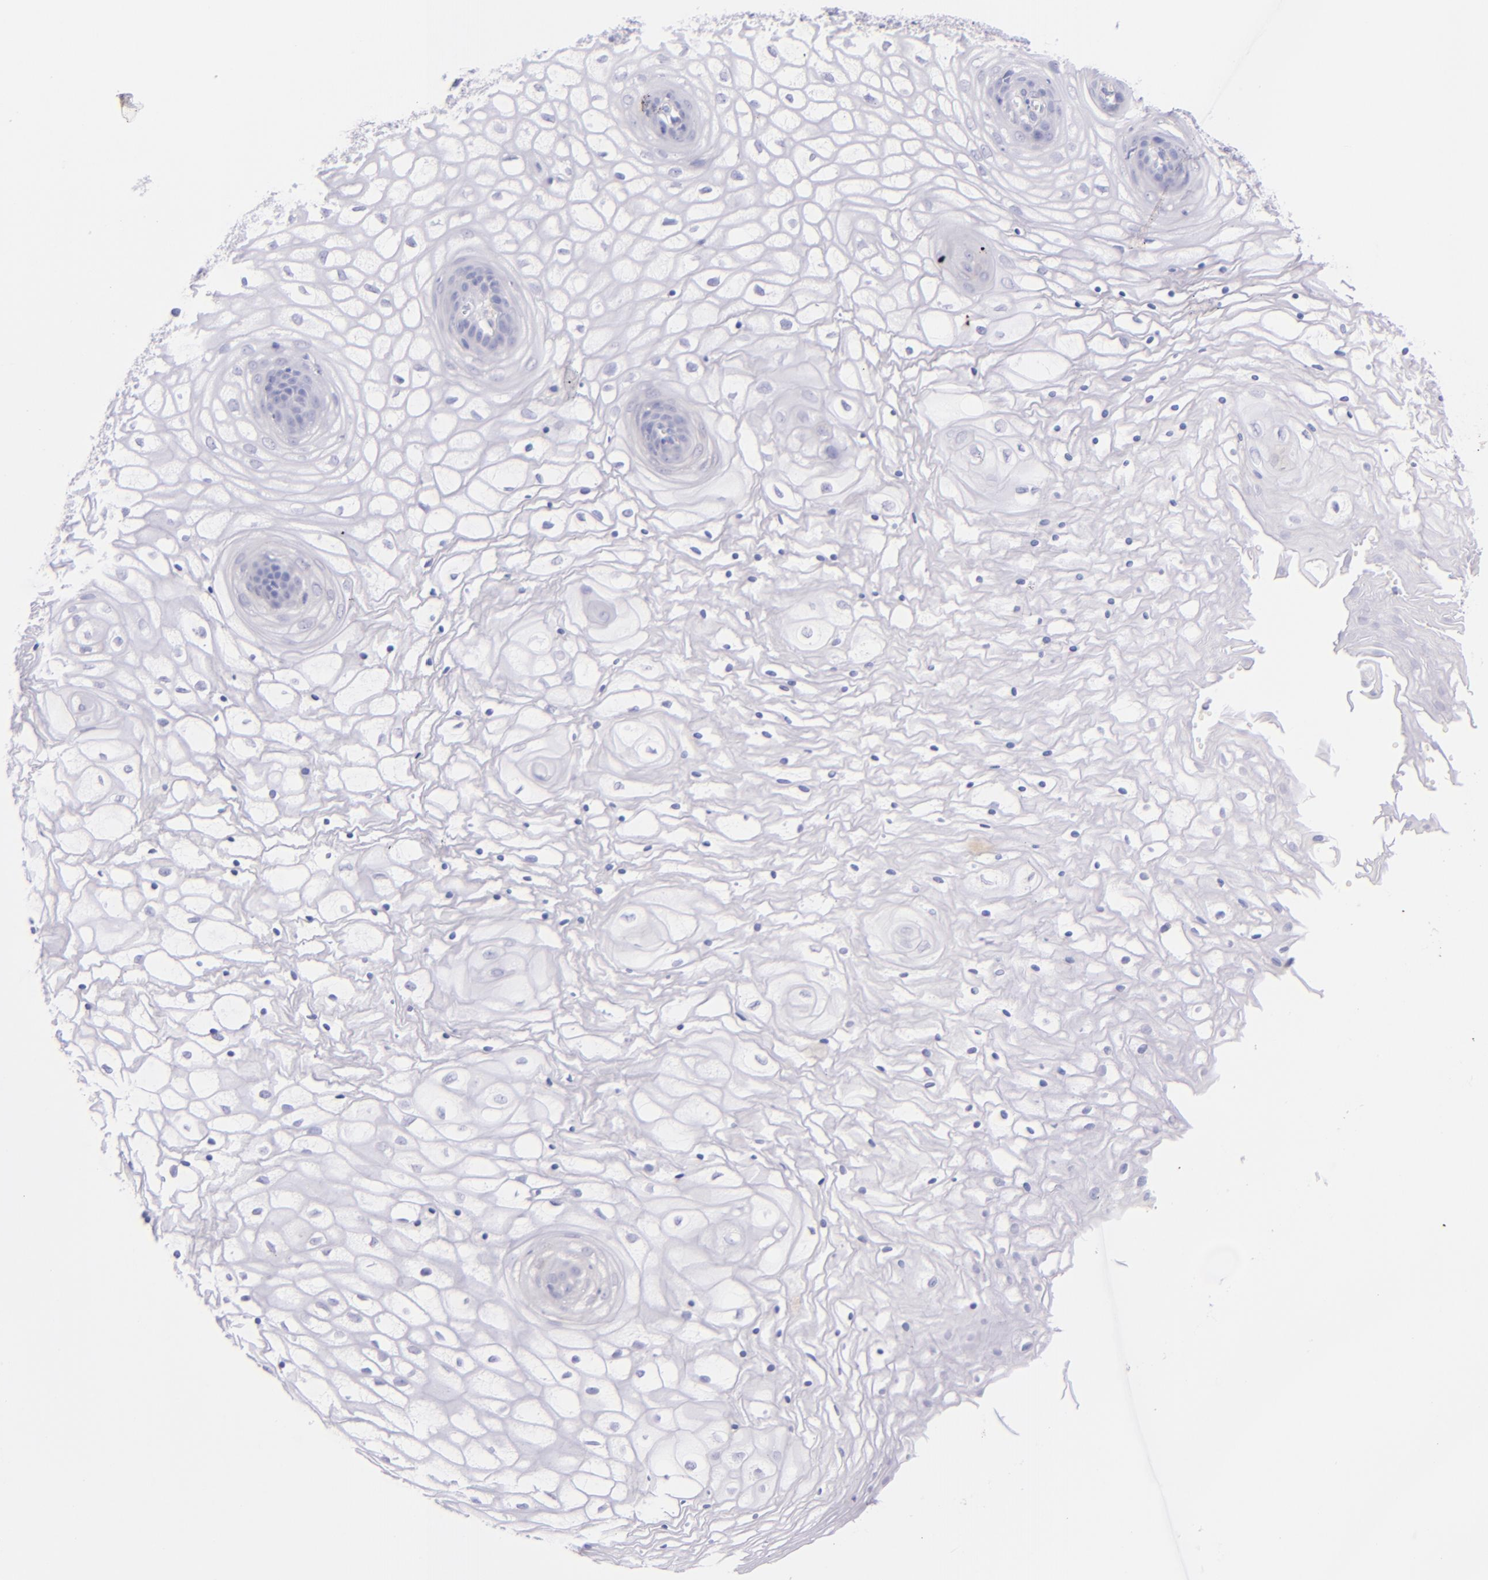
{"staining": {"intensity": "negative", "quantity": "none", "location": "none"}, "tissue": "vagina", "cell_type": "Squamous epithelial cells", "image_type": "normal", "snomed": [{"axis": "morphology", "description": "Normal tissue, NOS"}, {"axis": "topography", "description": "Vagina"}], "caption": "DAB (3,3'-diaminobenzidine) immunohistochemical staining of unremarkable vagina reveals no significant positivity in squamous epithelial cells.", "gene": "SDC1", "patient": {"sex": "female", "age": 34}}